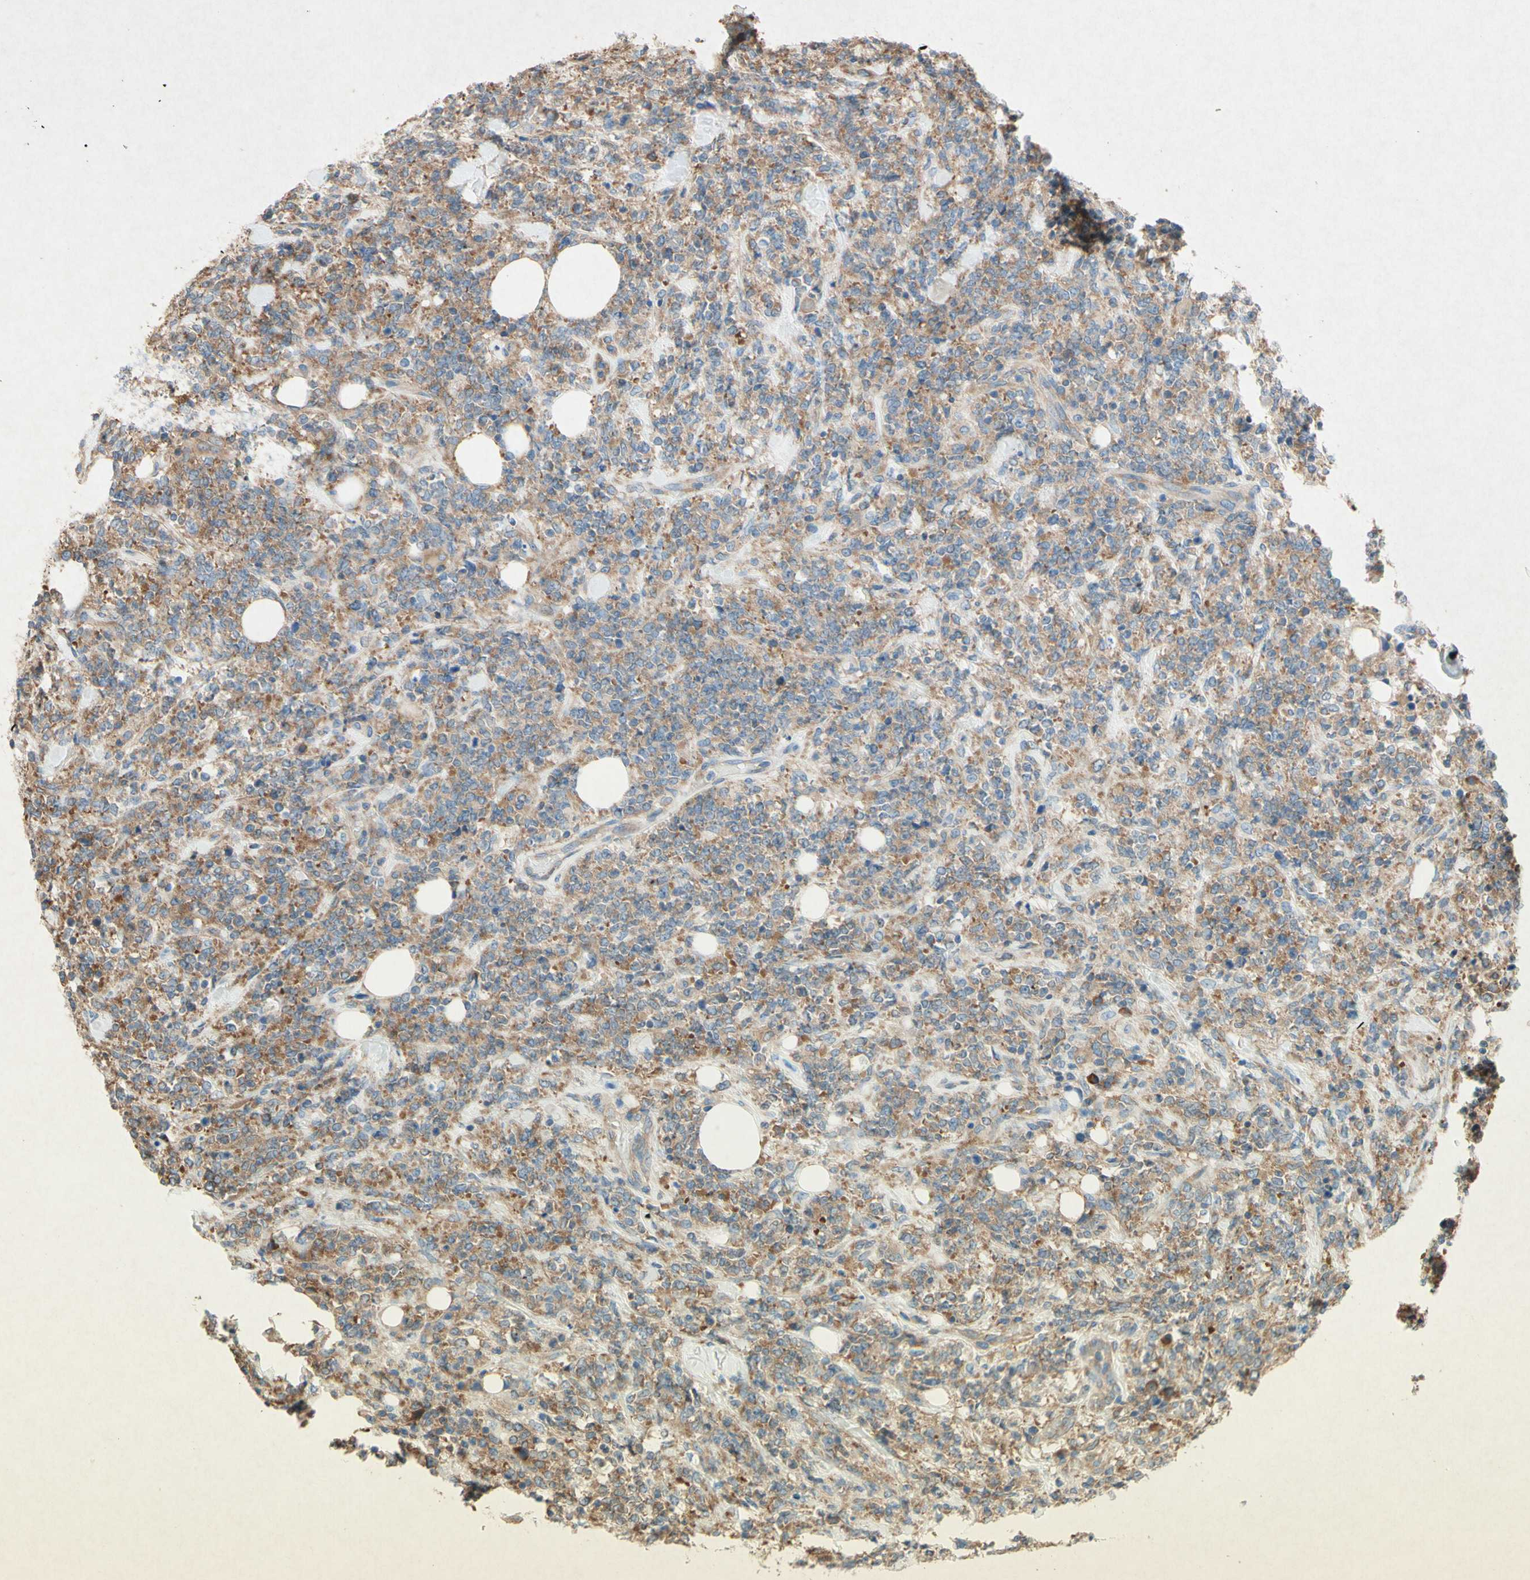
{"staining": {"intensity": "moderate", "quantity": ">75%", "location": "cytoplasmic/membranous"}, "tissue": "lymphoma", "cell_type": "Tumor cells", "image_type": "cancer", "snomed": [{"axis": "morphology", "description": "Malignant lymphoma, non-Hodgkin's type, High grade"}, {"axis": "topography", "description": "Soft tissue"}], "caption": "Lymphoma stained for a protein (brown) reveals moderate cytoplasmic/membranous positive staining in approximately >75% of tumor cells.", "gene": "PABPC1", "patient": {"sex": "male", "age": 18}}